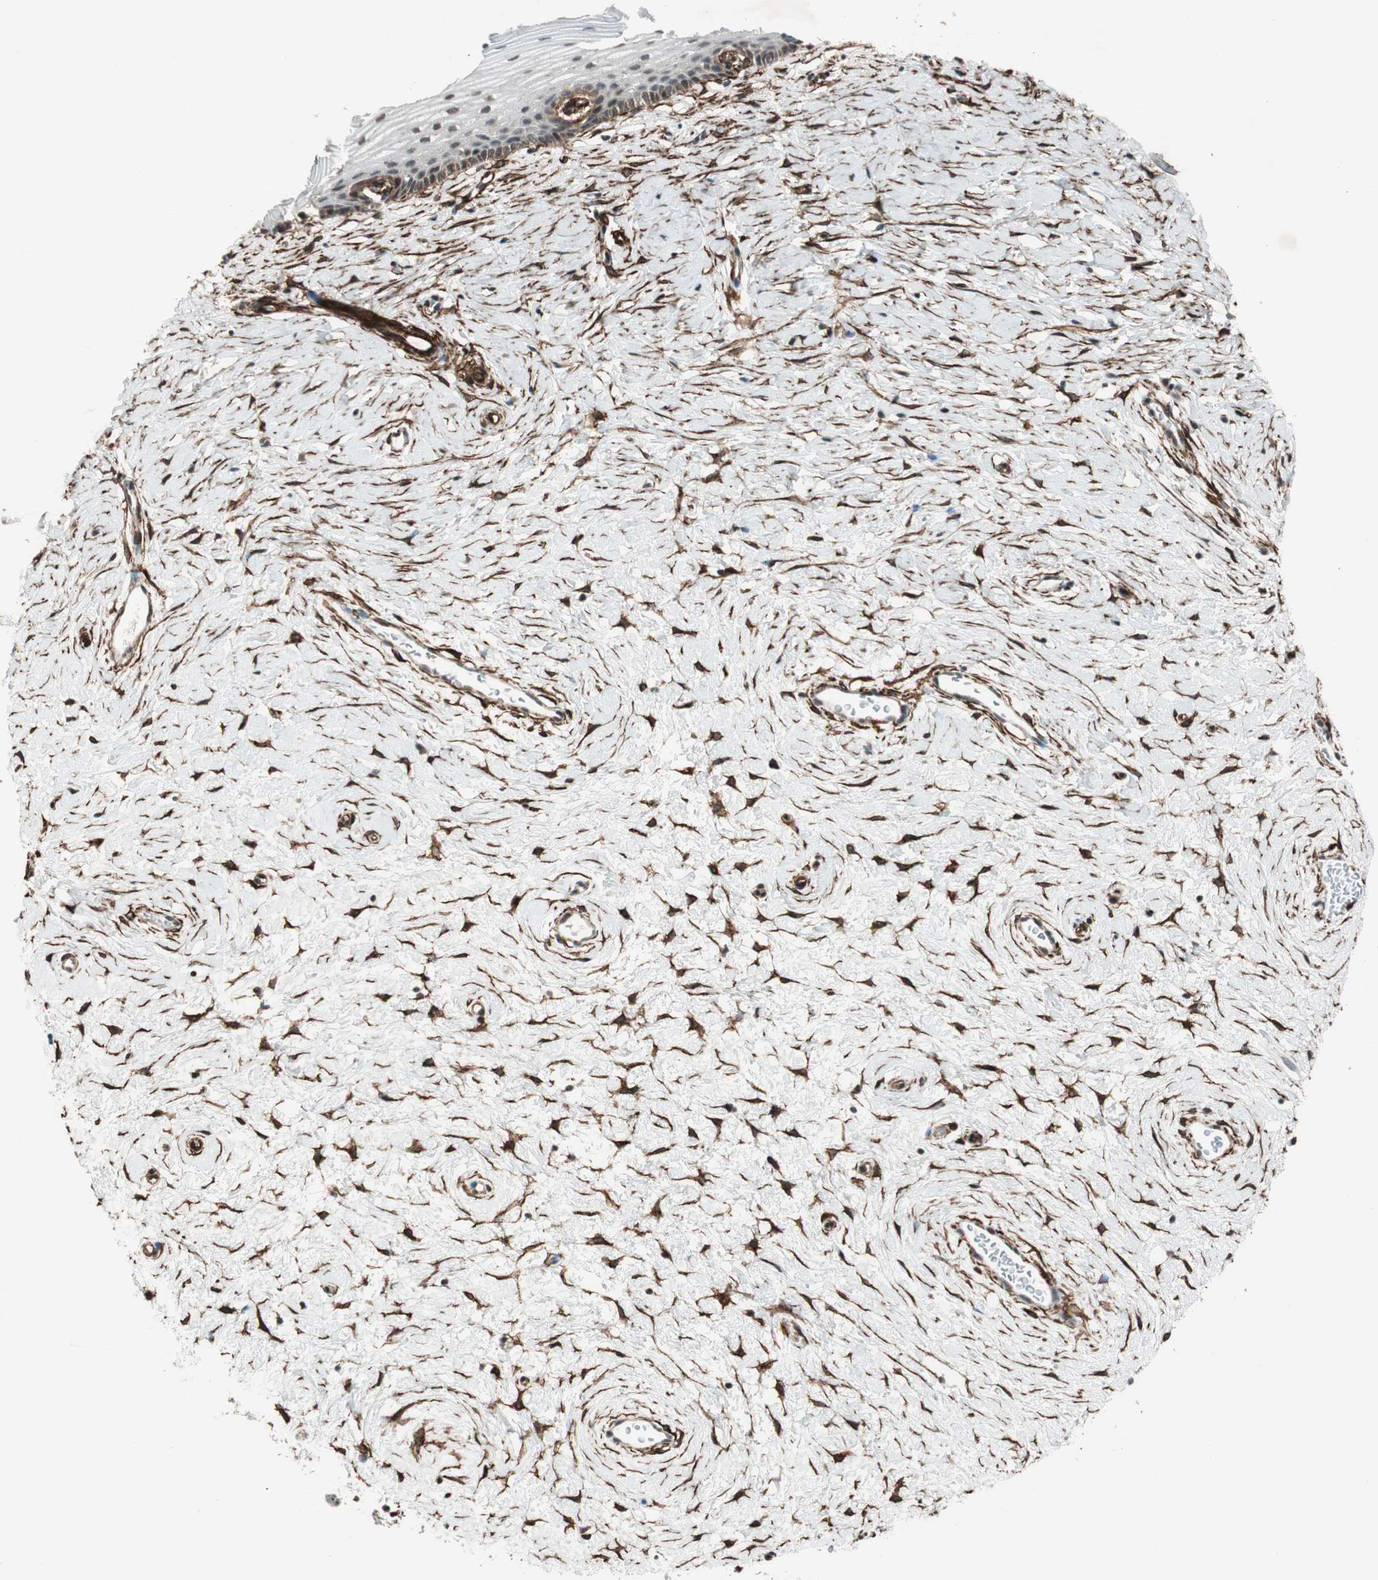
{"staining": {"intensity": "moderate", "quantity": ">75%", "location": "cytoplasmic/membranous,nuclear"}, "tissue": "cervix", "cell_type": "Glandular cells", "image_type": "normal", "snomed": [{"axis": "morphology", "description": "Normal tissue, NOS"}, {"axis": "topography", "description": "Cervix"}], "caption": "Immunohistochemical staining of normal cervix demonstrates moderate cytoplasmic/membranous,nuclear protein expression in about >75% of glandular cells.", "gene": "CDK19", "patient": {"sex": "female", "age": 39}}